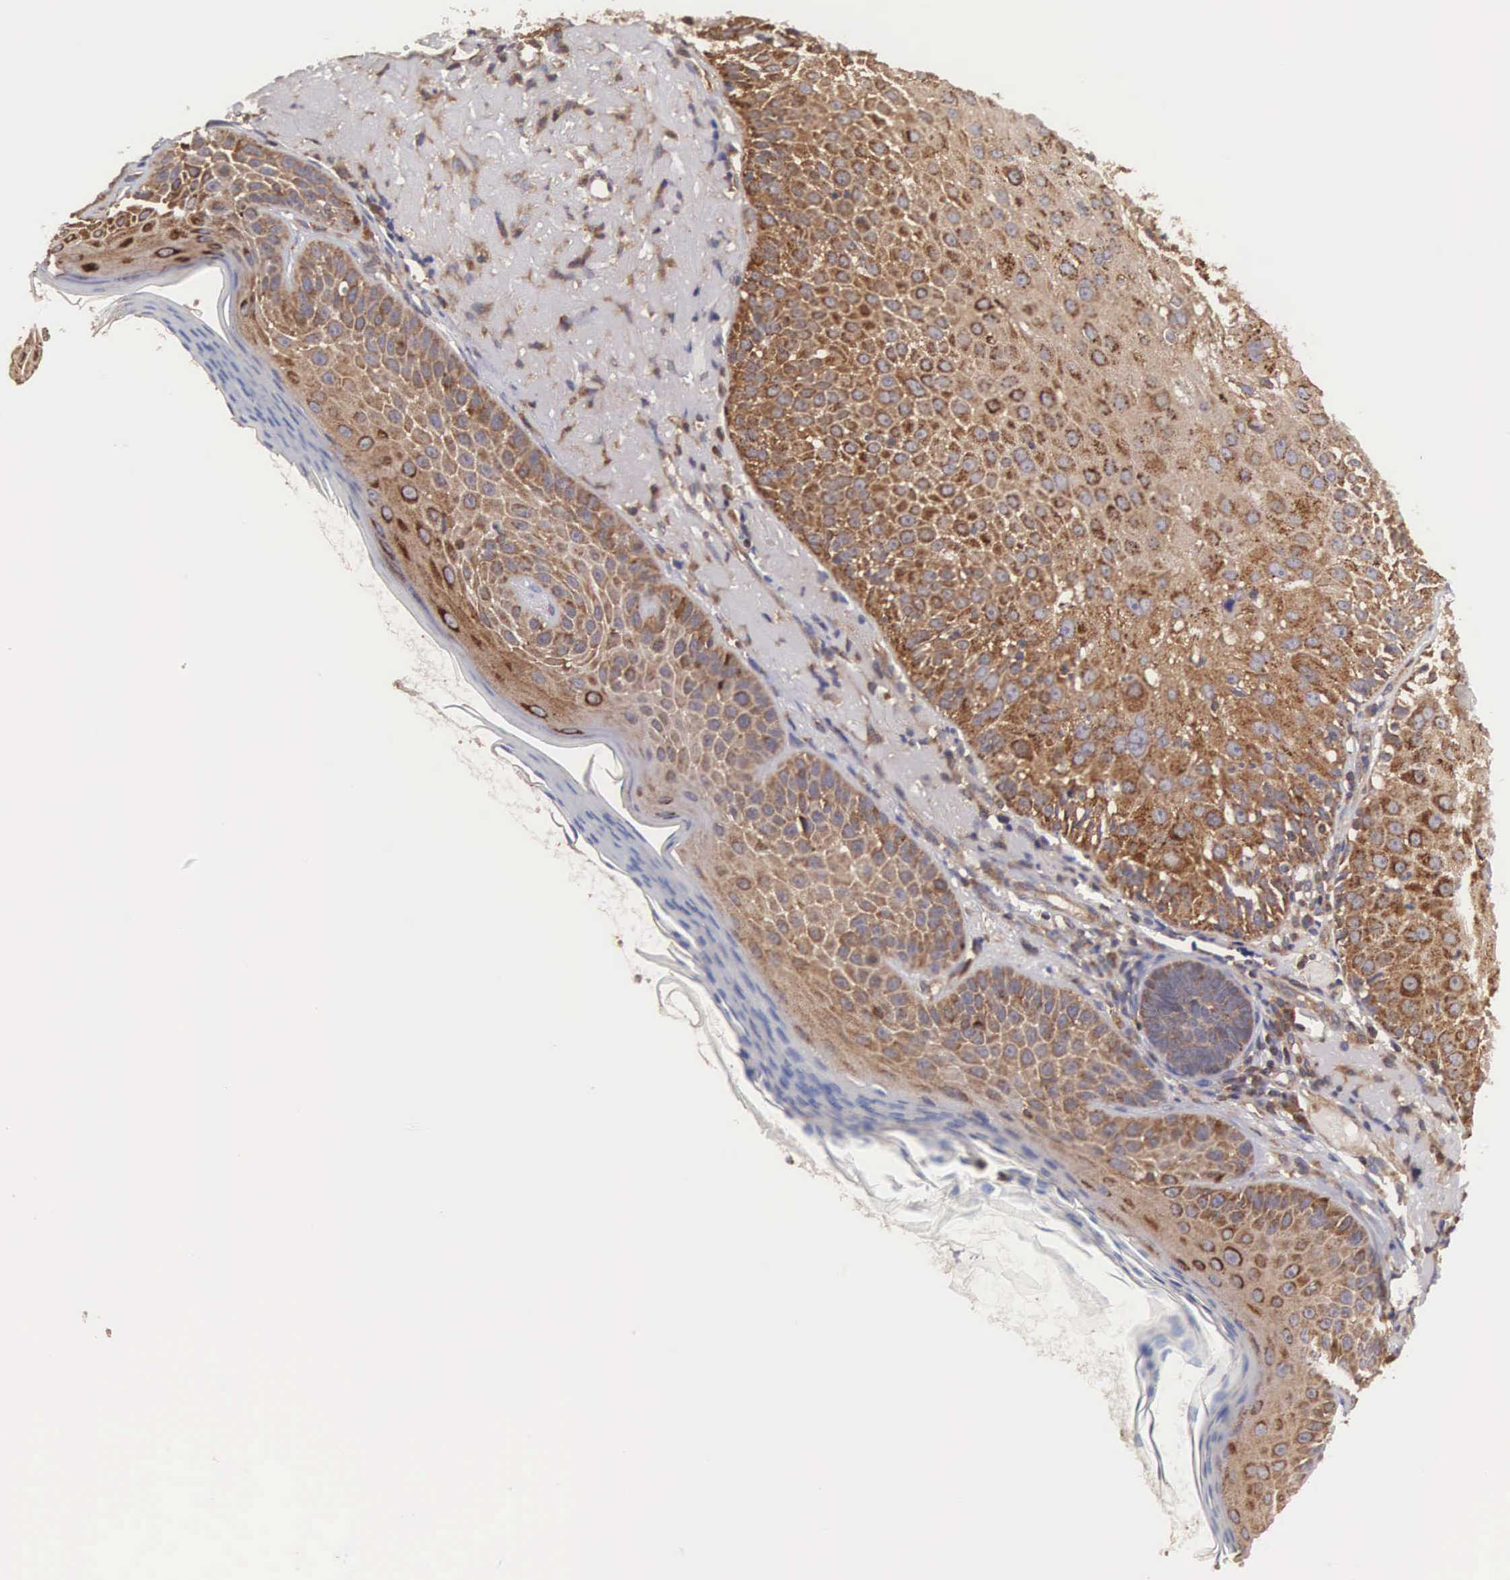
{"staining": {"intensity": "moderate", "quantity": ">75%", "location": "cytoplasmic/membranous"}, "tissue": "skin cancer", "cell_type": "Tumor cells", "image_type": "cancer", "snomed": [{"axis": "morphology", "description": "Squamous cell carcinoma, NOS"}, {"axis": "topography", "description": "Skin"}], "caption": "A brown stain labels moderate cytoplasmic/membranous staining of a protein in human skin cancer tumor cells.", "gene": "DHRS1", "patient": {"sex": "female", "age": 89}}